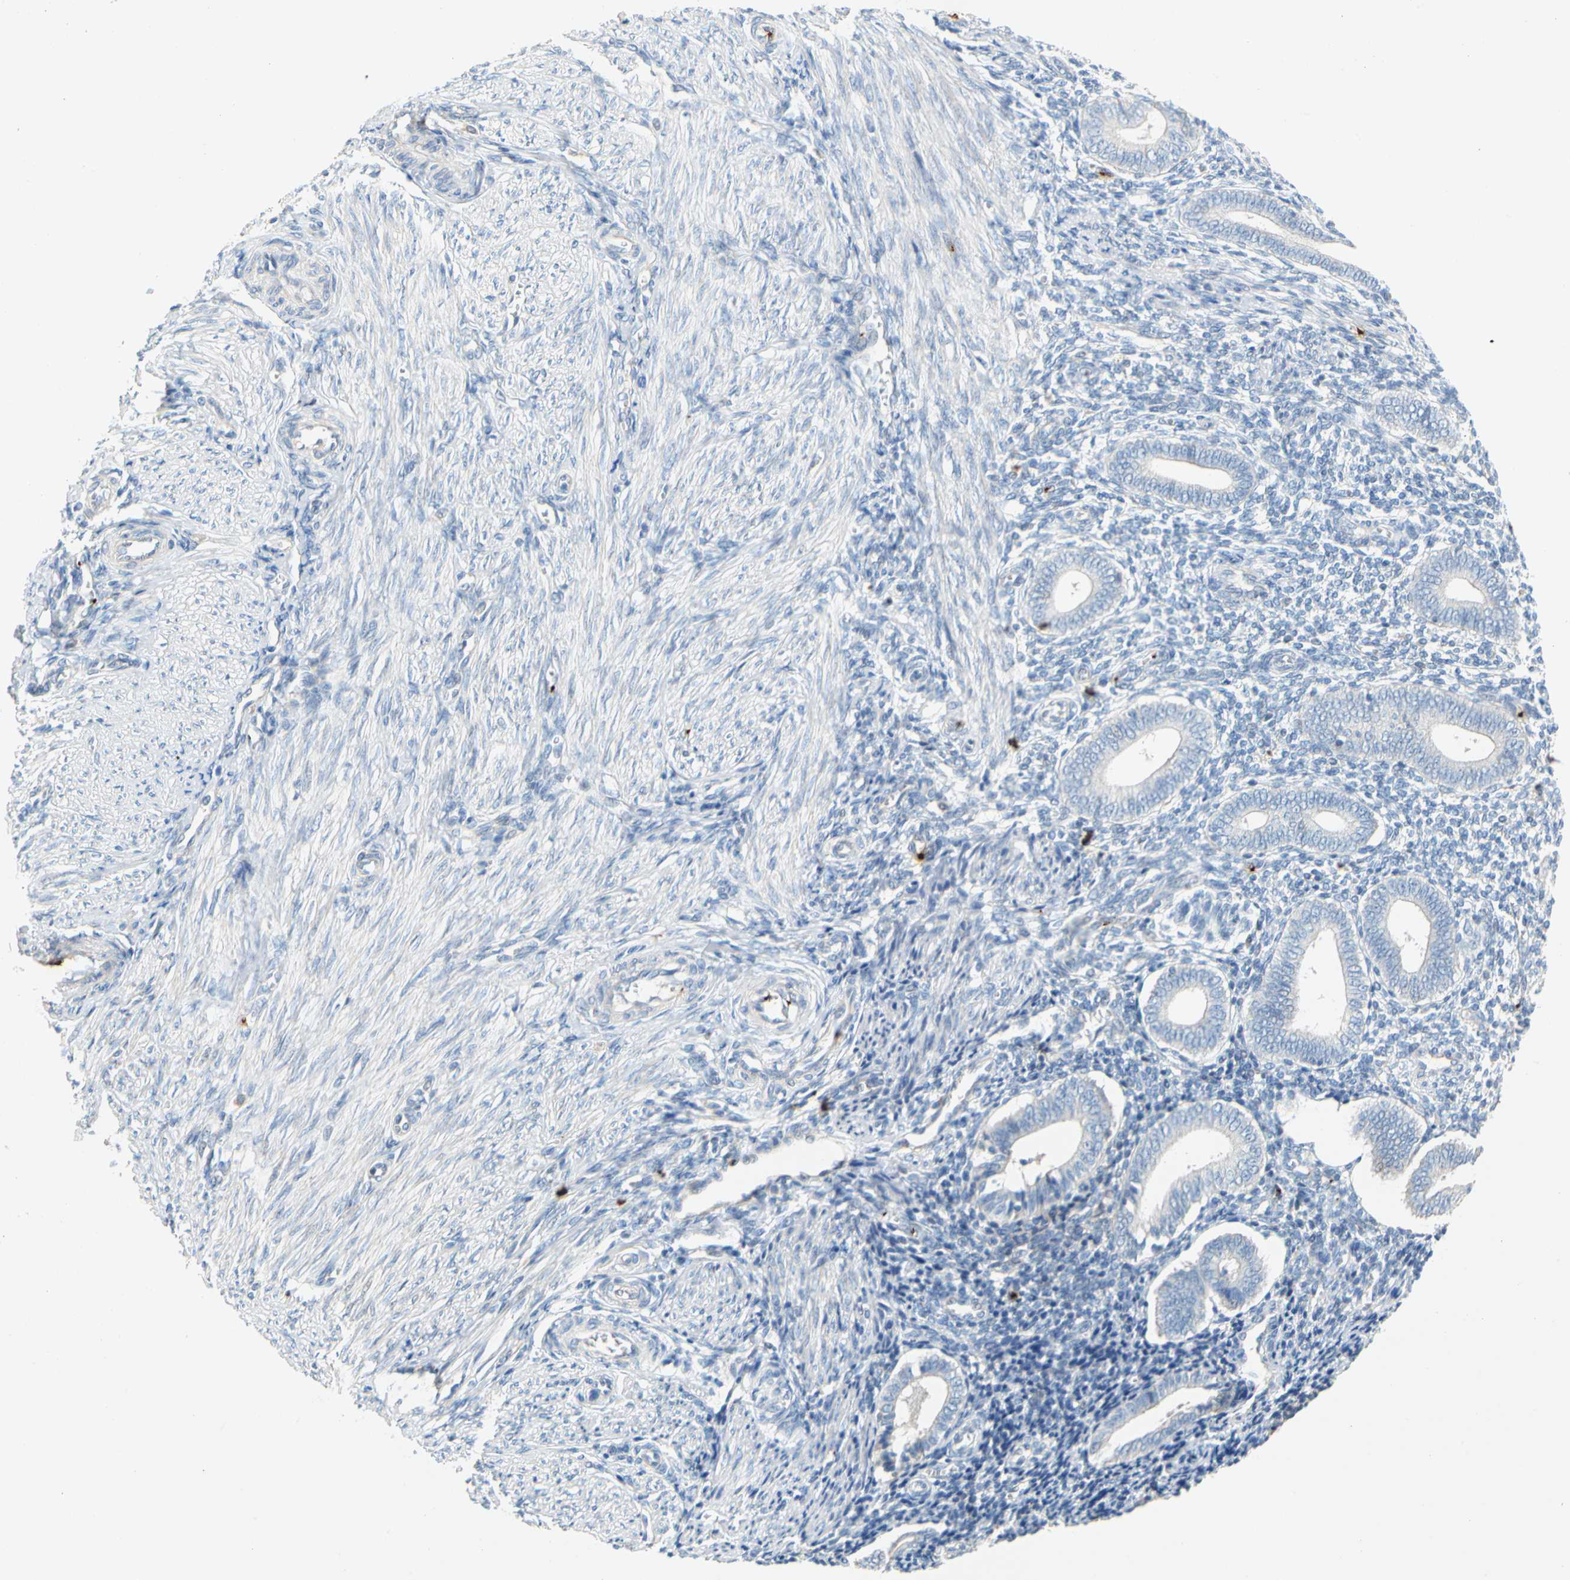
{"staining": {"intensity": "negative", "quantity": "none", "location": "none"}, "tissue": "endometrium", "cell_type": "Cells in endometrial stroma", "image_type": "normal", "snomed": [{"axis": "morphology", "description": "Normal tissue, NOS"}, {"axis": "topography", "description": "Uterus"}, {"axis": "topography", "description": "Endometrium"}], "caption": "This is a histopathology image of immunohistochemistry staining of benign endometrium, which shows no expression in cells in endometrial stroma. Brightfield microscopy of immunohistochemistry (IHC) stained with DAB (brown) and hematoxylin (blue), captured at high magnification.", "gene": "ENSG00000288796", "patient": {"sex": "female", "age": 33}}